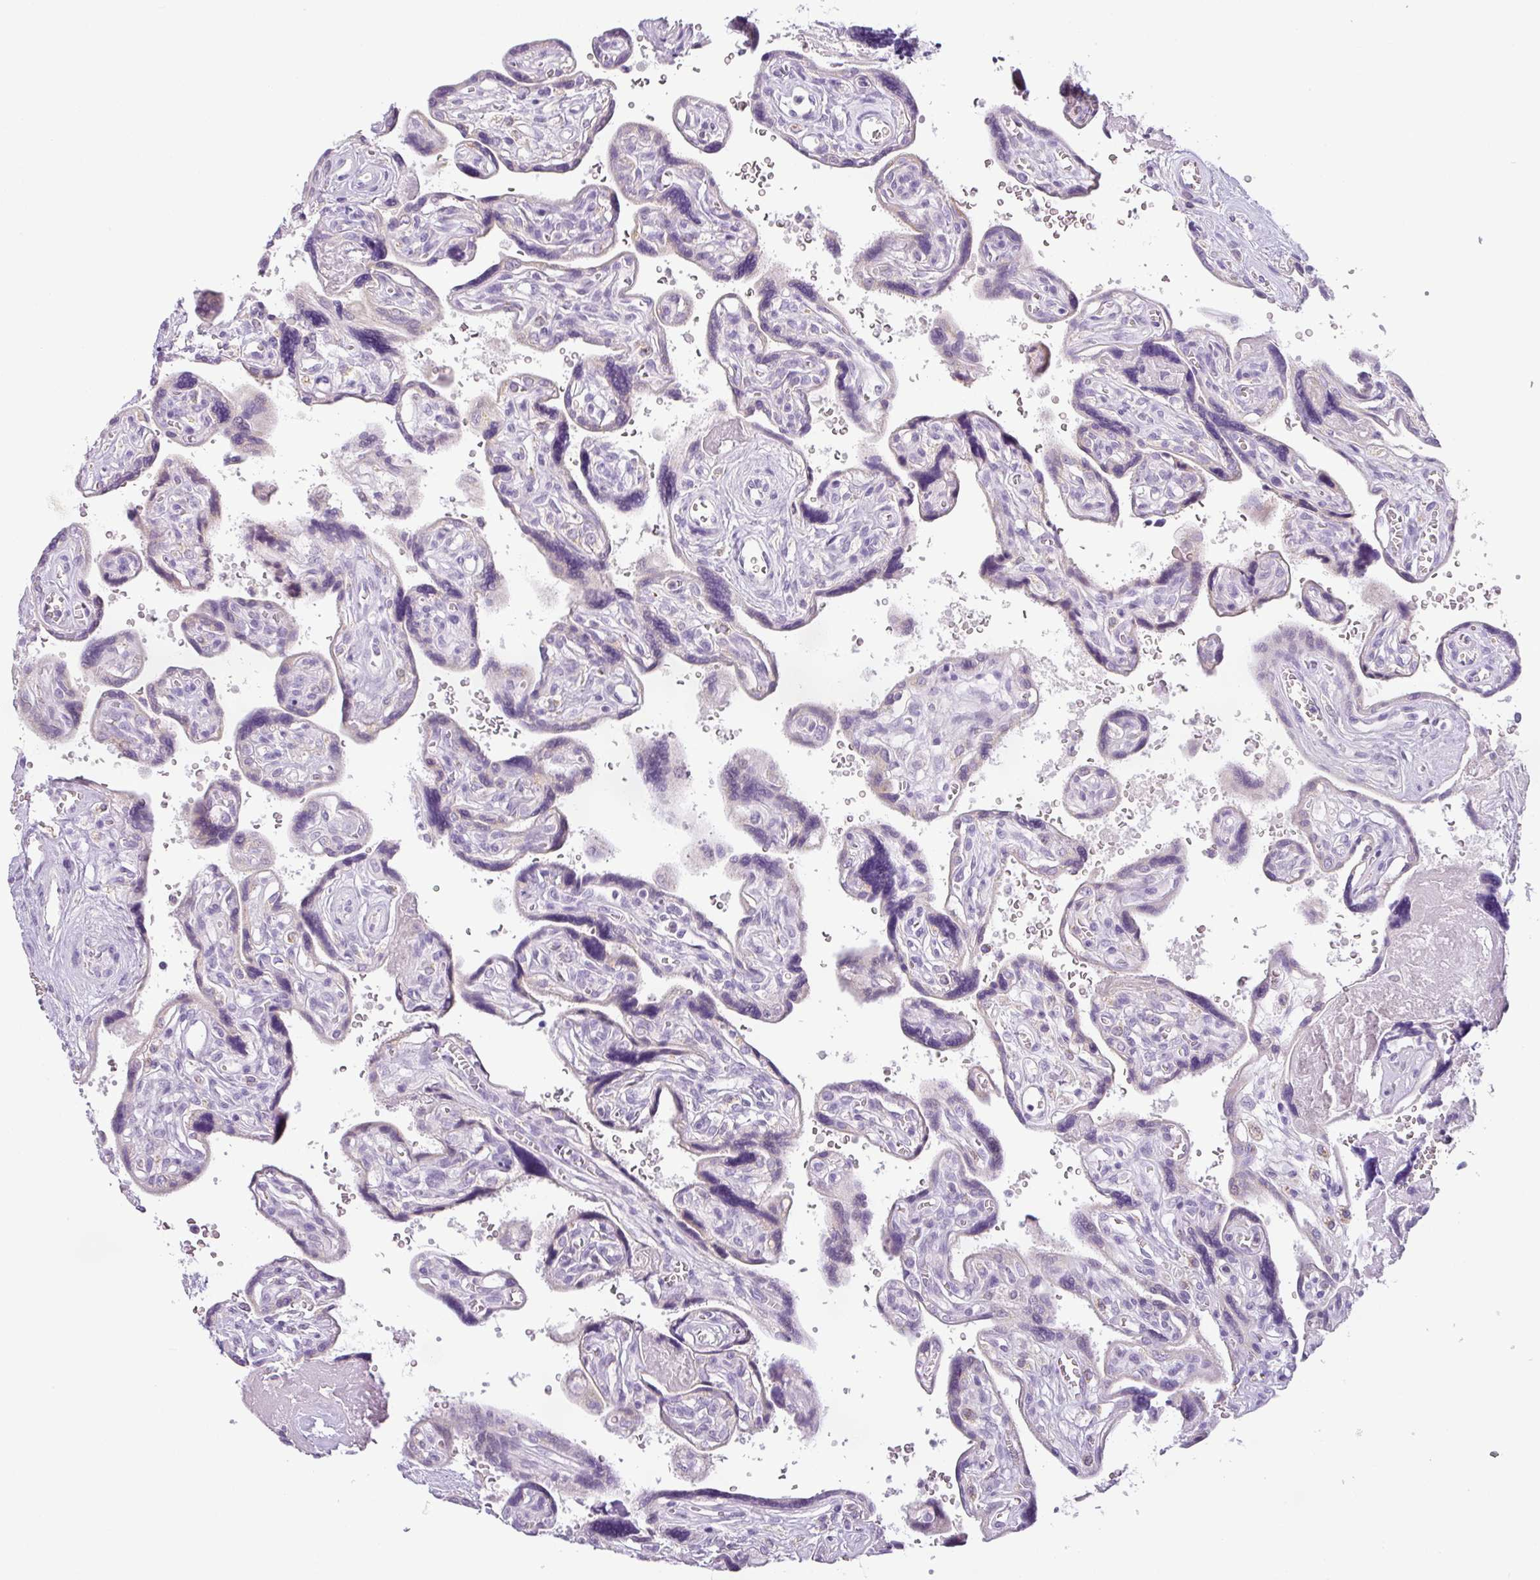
{"staining": {"intensity": "negative", "quantity": "none", "location": "none"}, "tissue": "placenta", "cell_type": "Decidual cells", "image_type": "normal", "snomed": [{"axis": "morphology", "description": "Normal tissue, NOS"}, {"axis": "topography", "description": "Placenta"}], "caption": "The immunohistochemistry image has no significant positivity in decidual cells of placenta. (Stains: DAB immunohistochemistry with hematoxylin counter stain, Microscopy: brightfield microscopy at high magnification).", "gene": "HMCN2", "patient": {"sex": "female", "age": 39}}